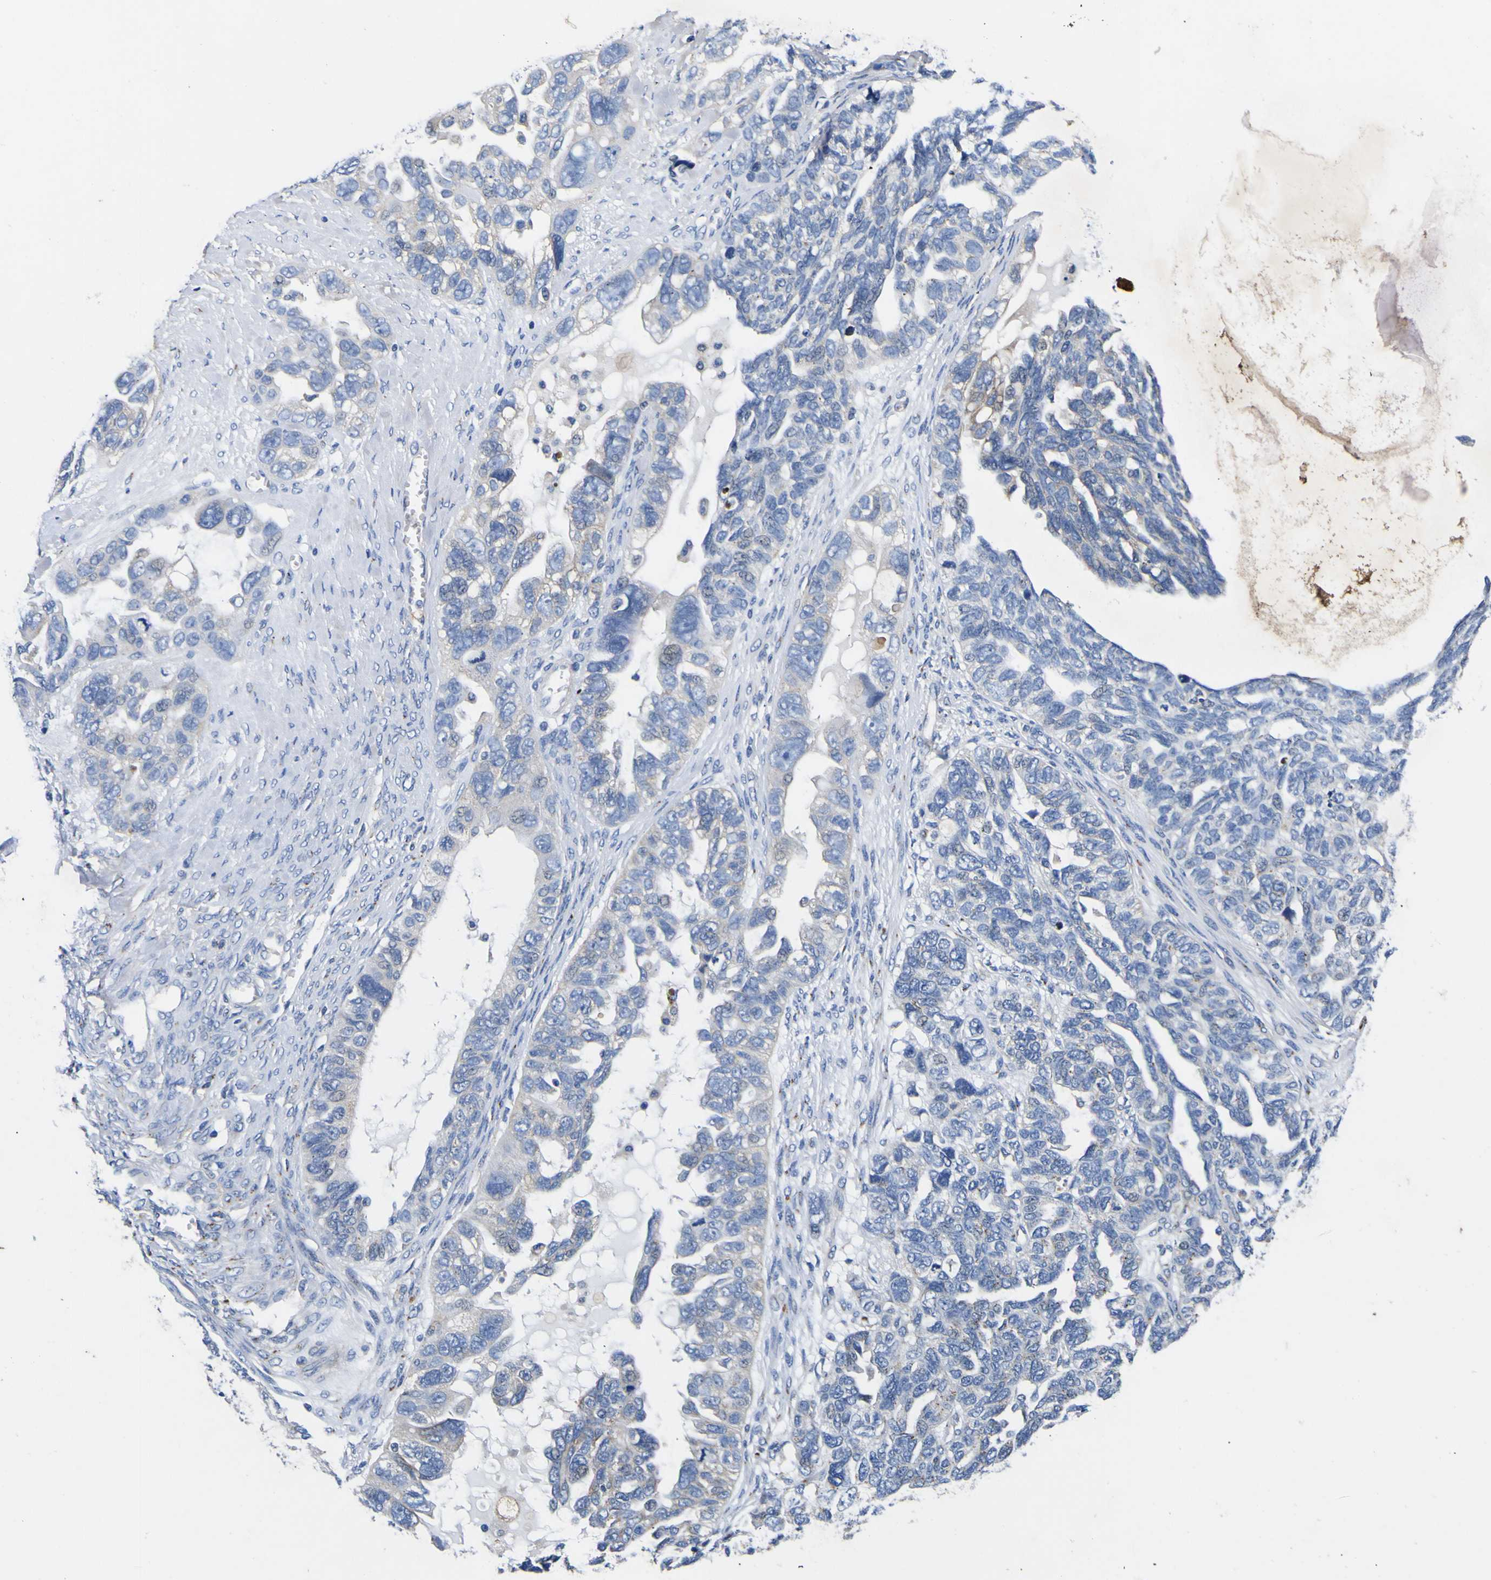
{"staining": {"intensity": "negative", "quantity": "none", "location": "none"}, "tissue": "ovarian cancer", "cell_type": "Tumor cells", "image_type": "cancer", "snomed": [{"axis": "morphology", "description": "Cystadenocarcinoma, serous, NOS"}, {"axis": "topography", "description": "Ovary"}], "caption": "This image is of ovarian serous cystadenocarcinoma stained with immunohistochemistry (IHC) to label a protein in brown with the nuclei are counter-stained blue. There is no positivity in tumor cells. Nuclei are stained in blue.", "gene": "COA1", "patient": {"sex": "female", "age": 79}}